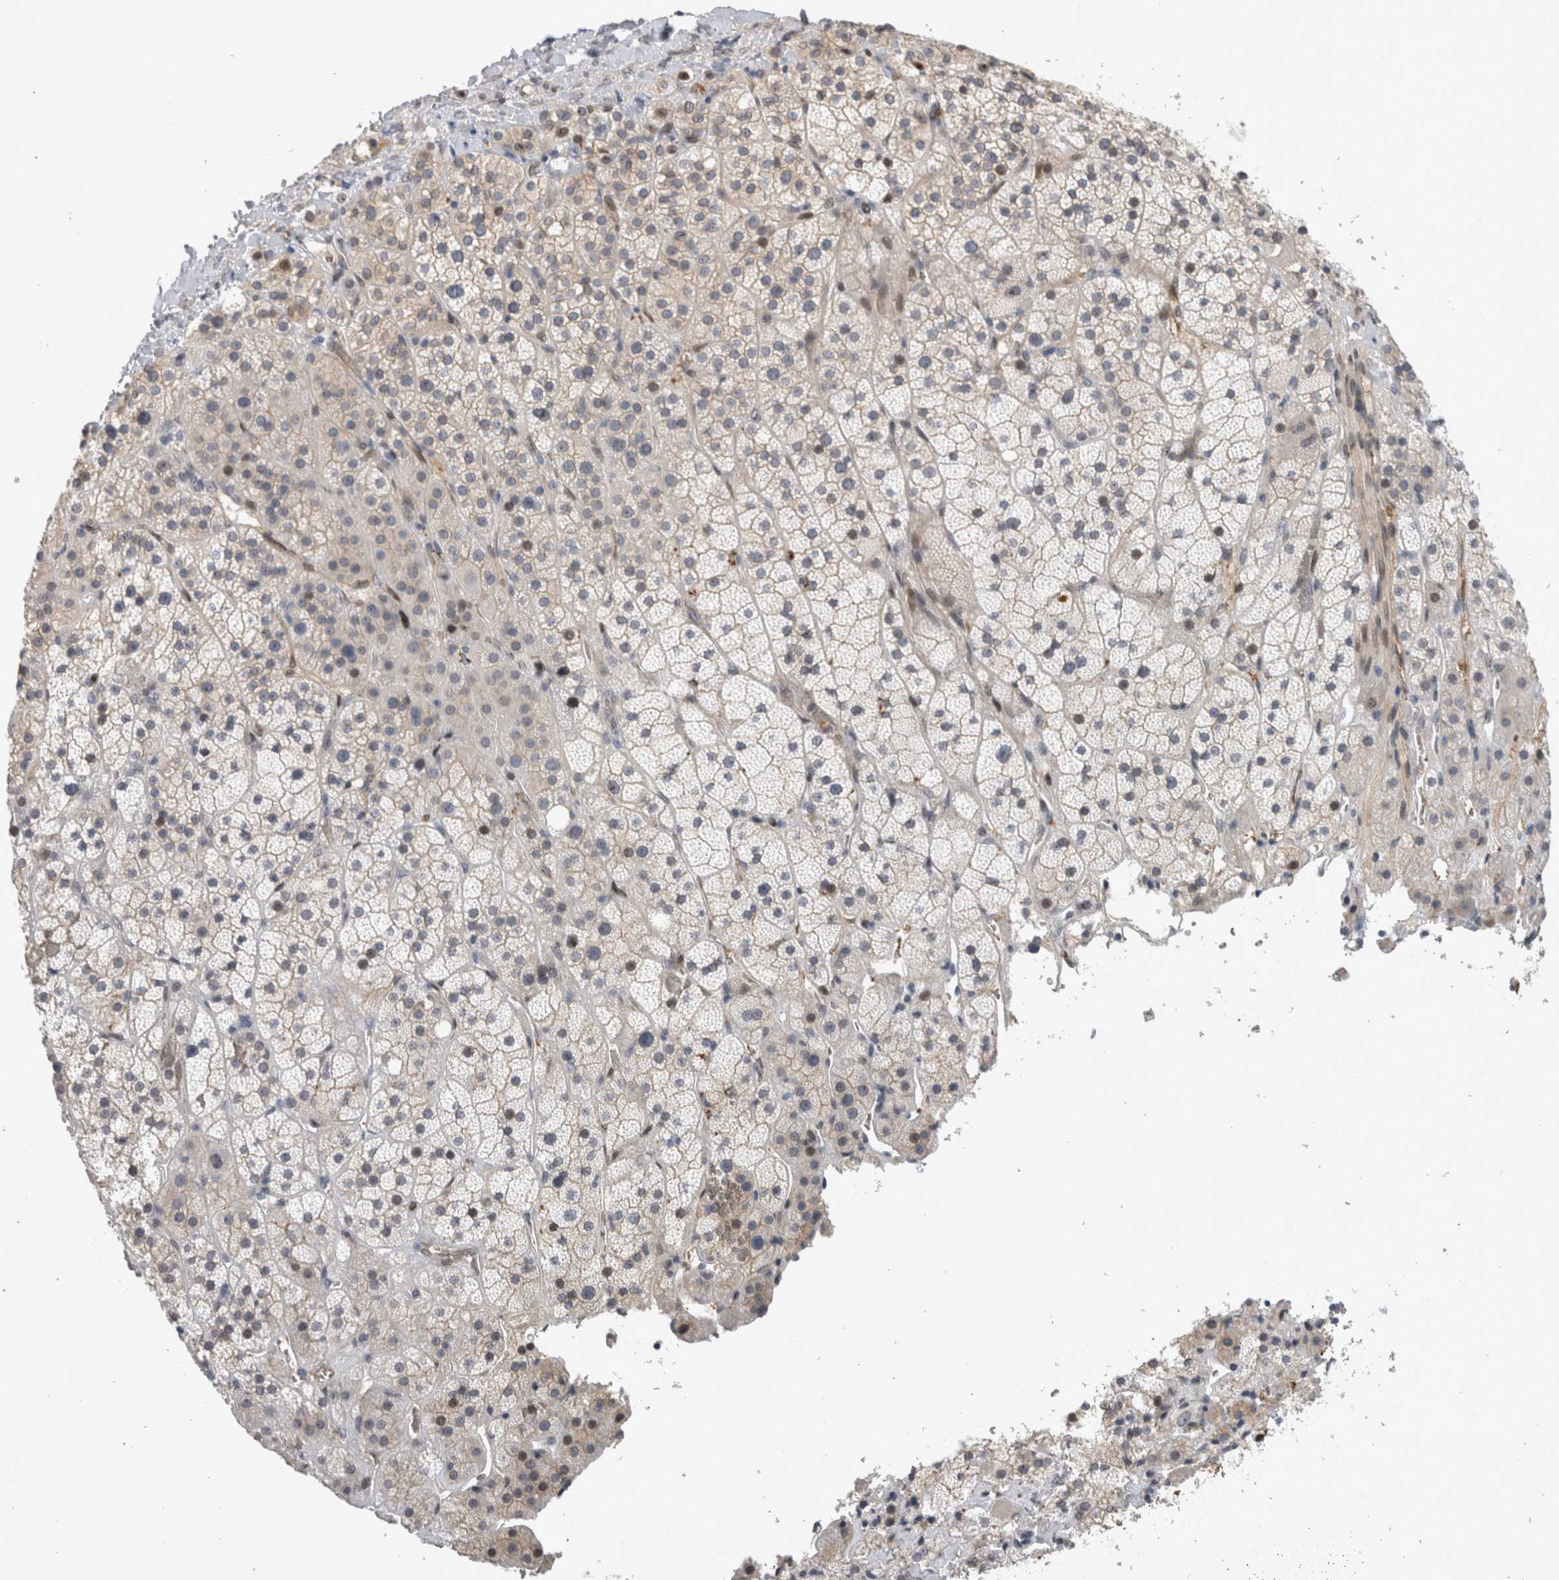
{"staining": {"intensity": "moderate", "quantity": "<25%", "location": "nuclear"}, "tissue": "adrenal gland", "cell_type": "Glandular cells", "image_type": "normal", "snomed": [{"axis": "morphology", "description": "Normal tissue, NOS"}, {"axis": "topography", "description": "Adrenal gland"}], "caption": "Immunohistochemical staining of normal adrenal gland exhibits <25% levels of moderate nuclear protein positivity in approximately <25% of glandular cells.", "gene": "DMTN", "patient": {"sex": "male", "age": 57}}